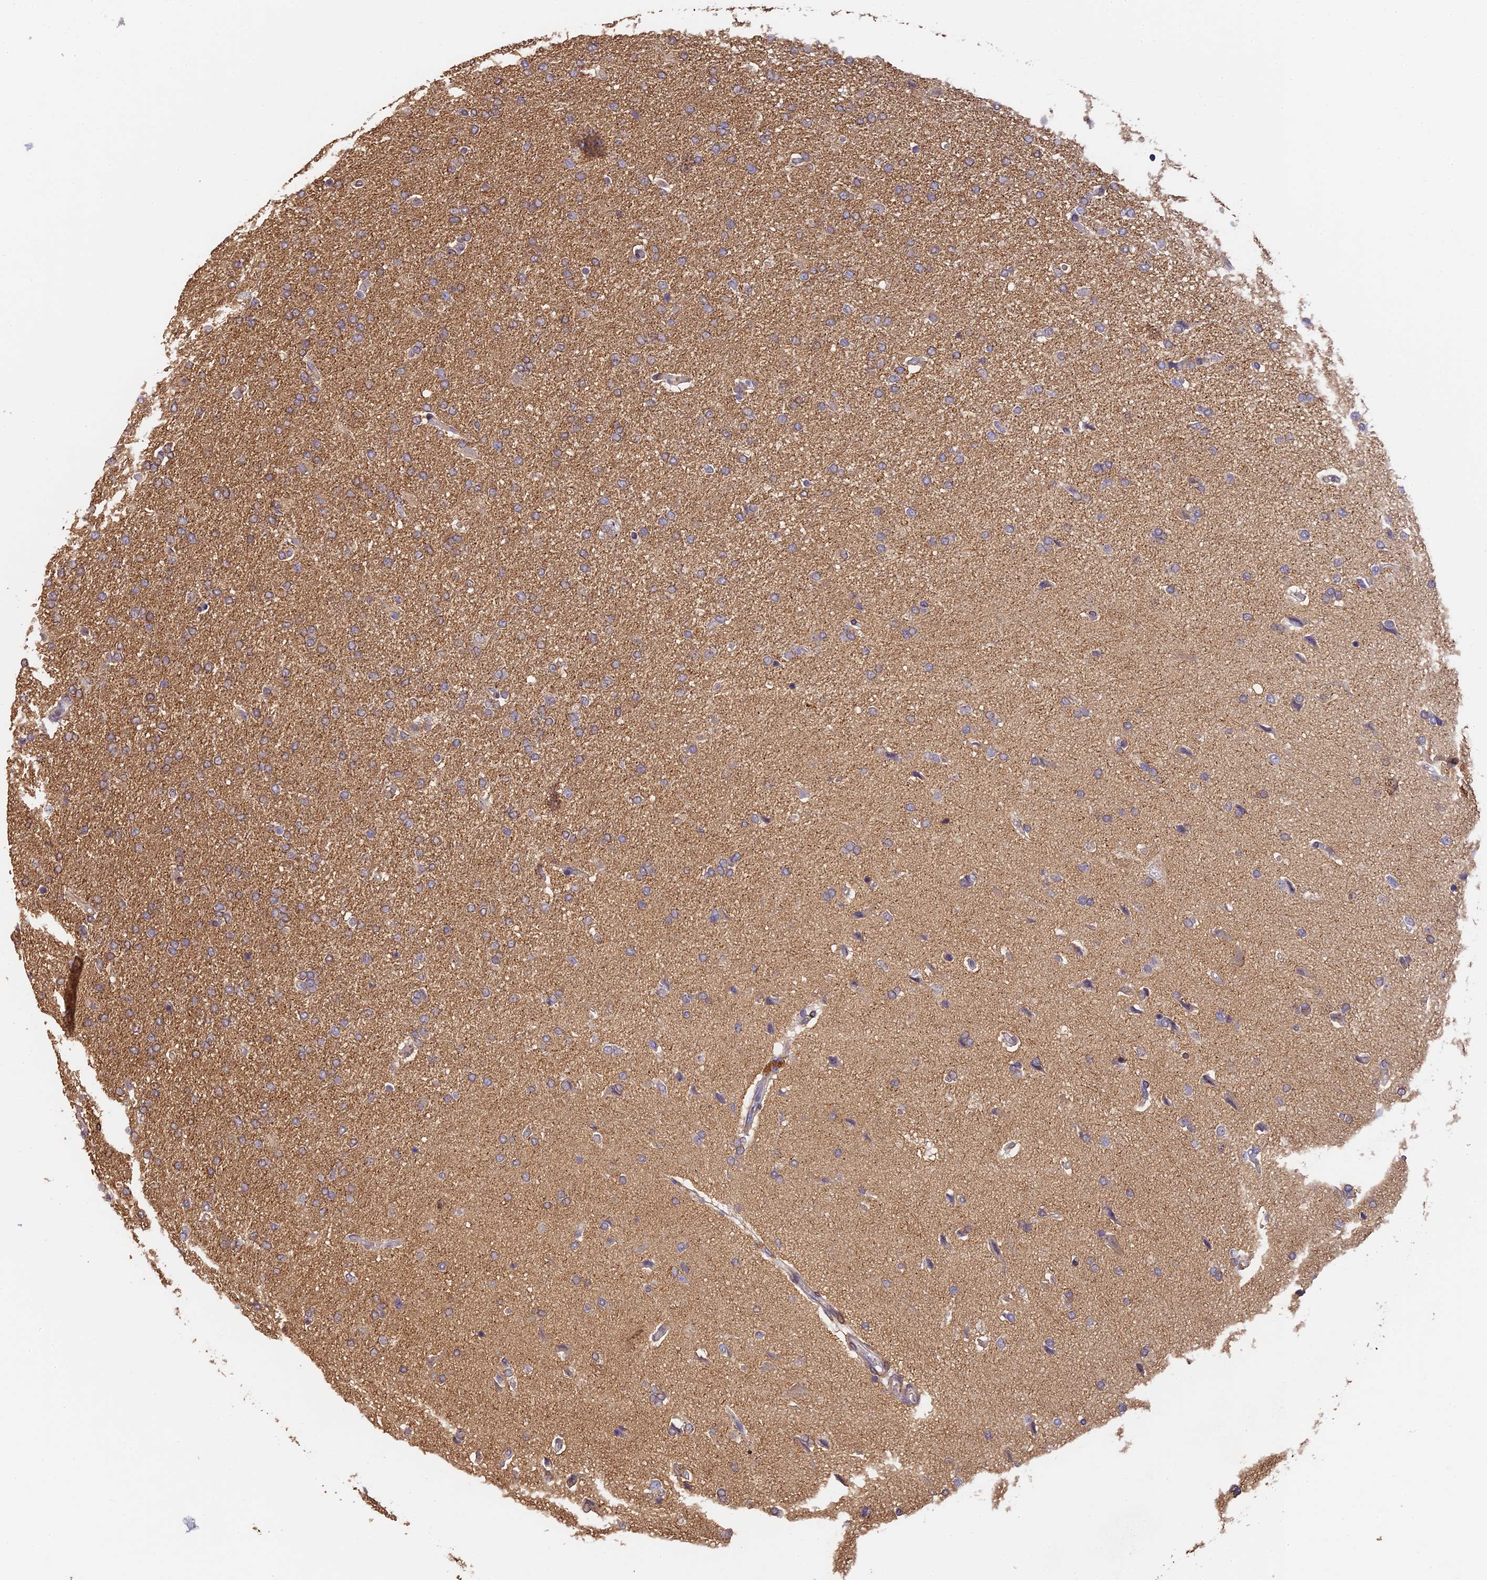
{"staining": {"intensity": "weak", "quantity": "25%-75%", "location": "cytoplasmic/membranous"}, "tissue": "glioma", "cell_type": "Tumor cells", "image_type": "cancer", "snomed": [{"axis": "morphology", "description": "Glioma, malignant, High grade"}, {"axis": "topography", "description": "Brain"}], "caption": "Immunohistochemical staining of human glioma displays low levels of weak cytoplasmic/membranous expression in approximately 25%-75% of tumor cells.", "gene": "SLC11A1", "patient": {"sex": "male", "age": 72}}